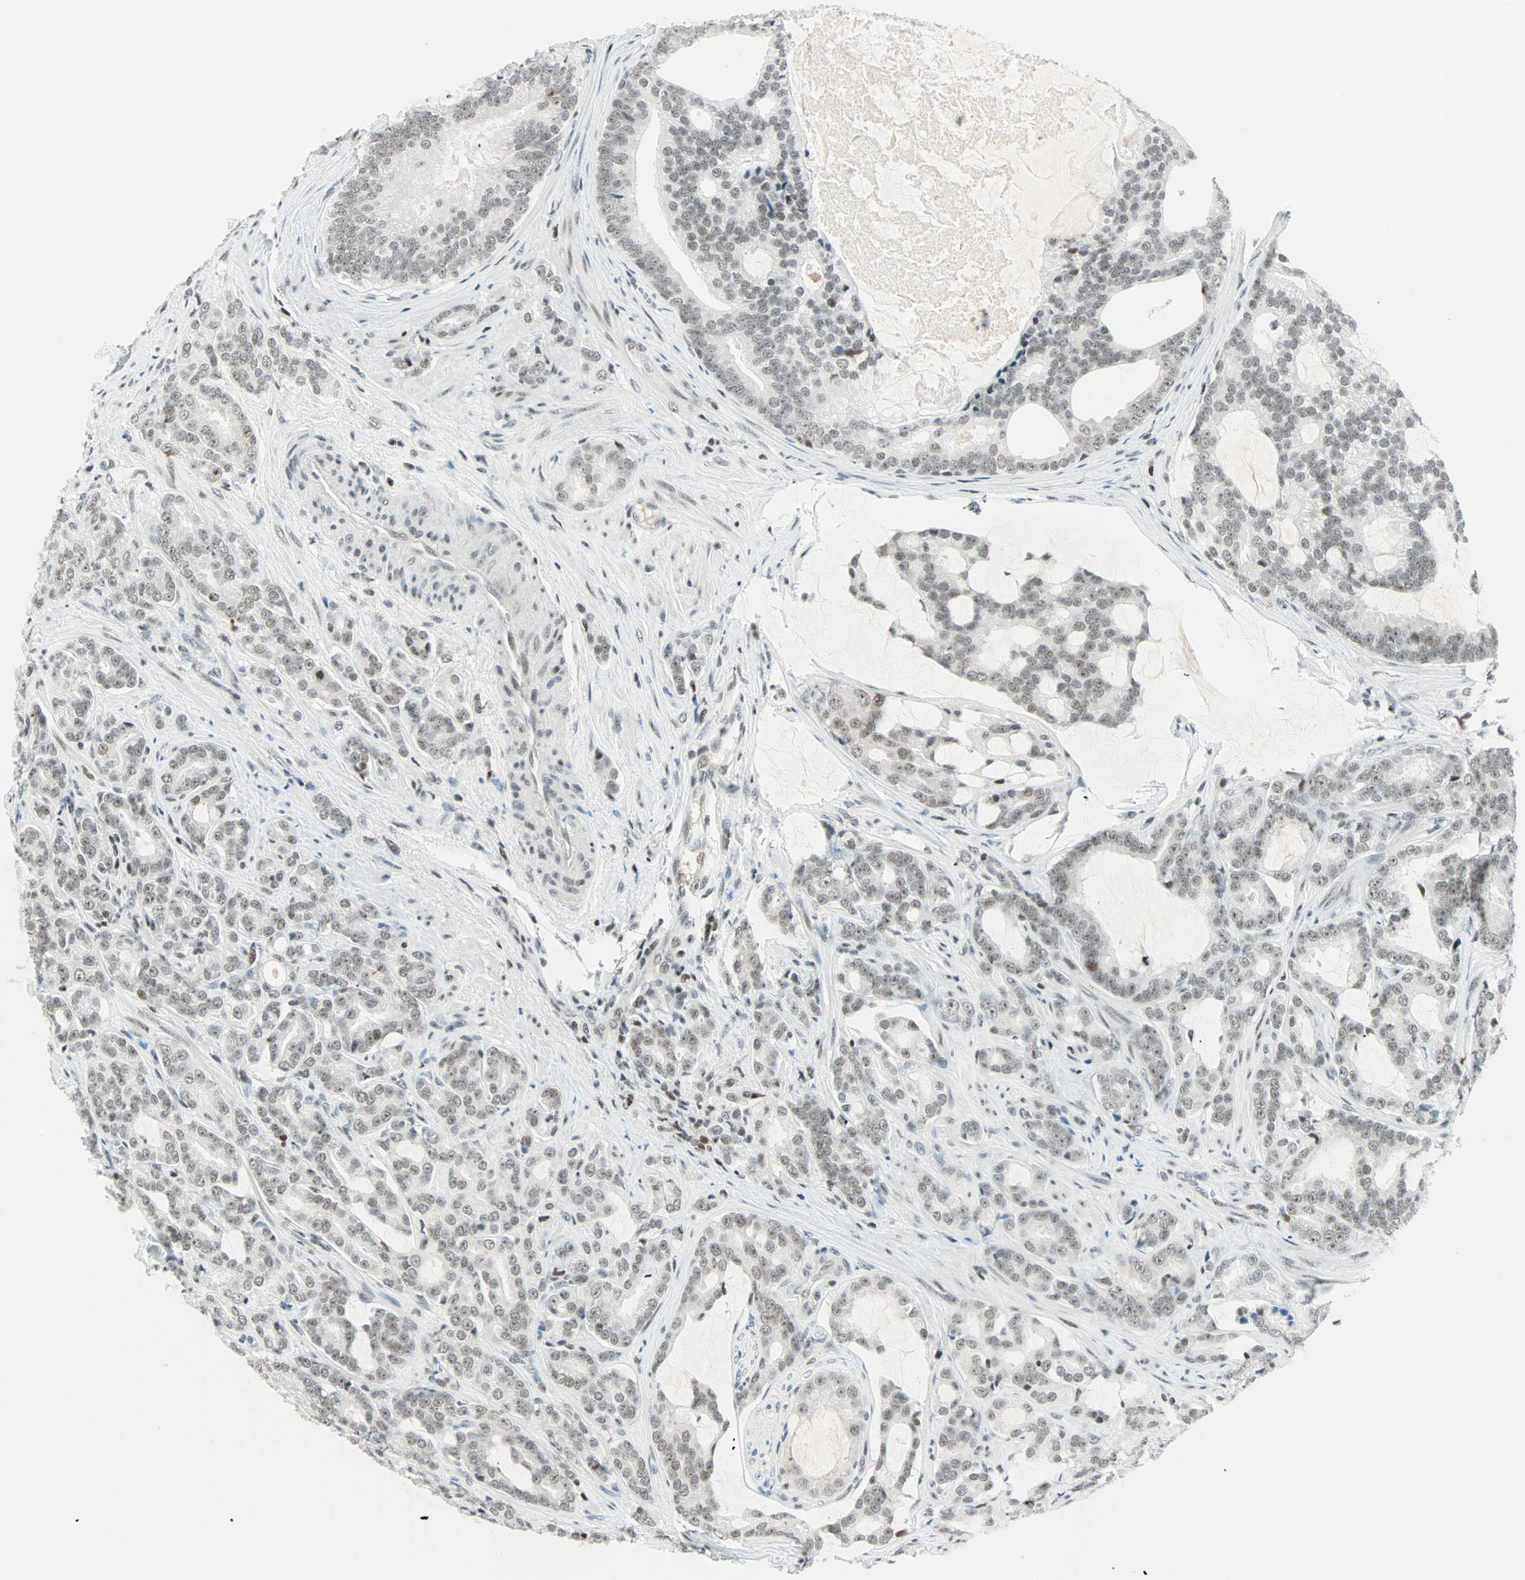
{"staining": {"intensity": "weak", "quantity": ">75%", "location": "nuclear"}, "tissue": "prostate cancer", "cell_type": "Tumor cells", "image_type": "cancer", "snomed": [{"axis": "morphology", "description": "Adenocarcinoma, Low grade"}, {"axis": "topography", "description": "Prostate"}], "caption": "A micrograph showing weak nuclear staining in about >75% of tumor cells in prostate cancer (low-grade adenocarcinoma), as visualized by brown immunohistochemical staining.", "gene": "SIN3A", "patient": {"sex": "male", "age": 58}}